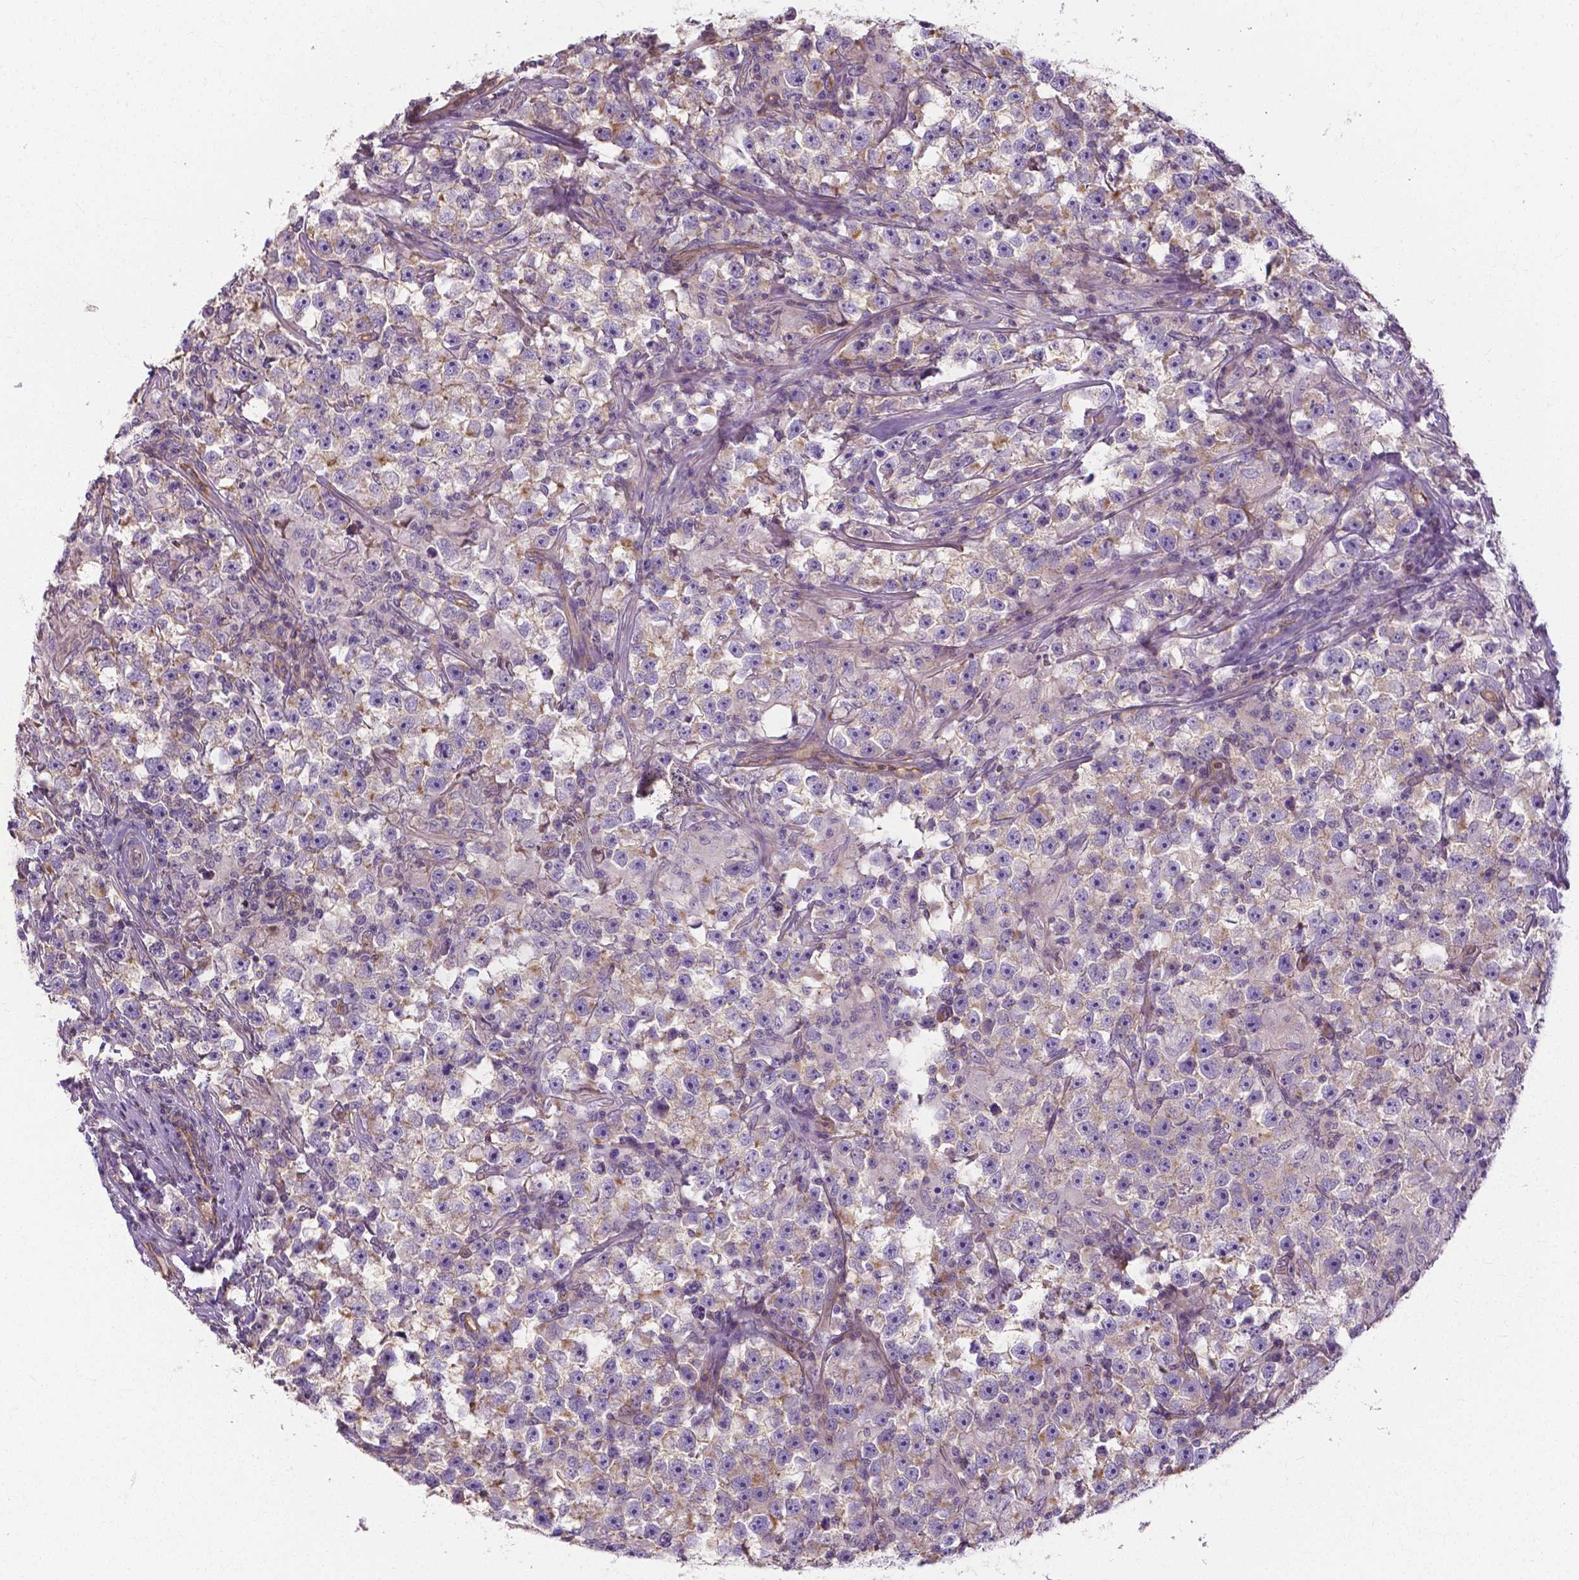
{"staining": {"intensity": "moderate", "quantity": "<25%", "location": "cytoplasmic/membranous"}, "tissue": "testis cancer", "cell_type": "Tumor cells", "image_type": "cancer", "snomed": [{"axis": "morphology", "description": "Seminoma, NOS"}, {"axis": "topography", "description": "Testis"}], "caption": "Testis cancer stained with a protein marker reveals moderate staining in tumor cells.", "gene": "CRMP1", "patient": {"sex": "male", "age": 33}}